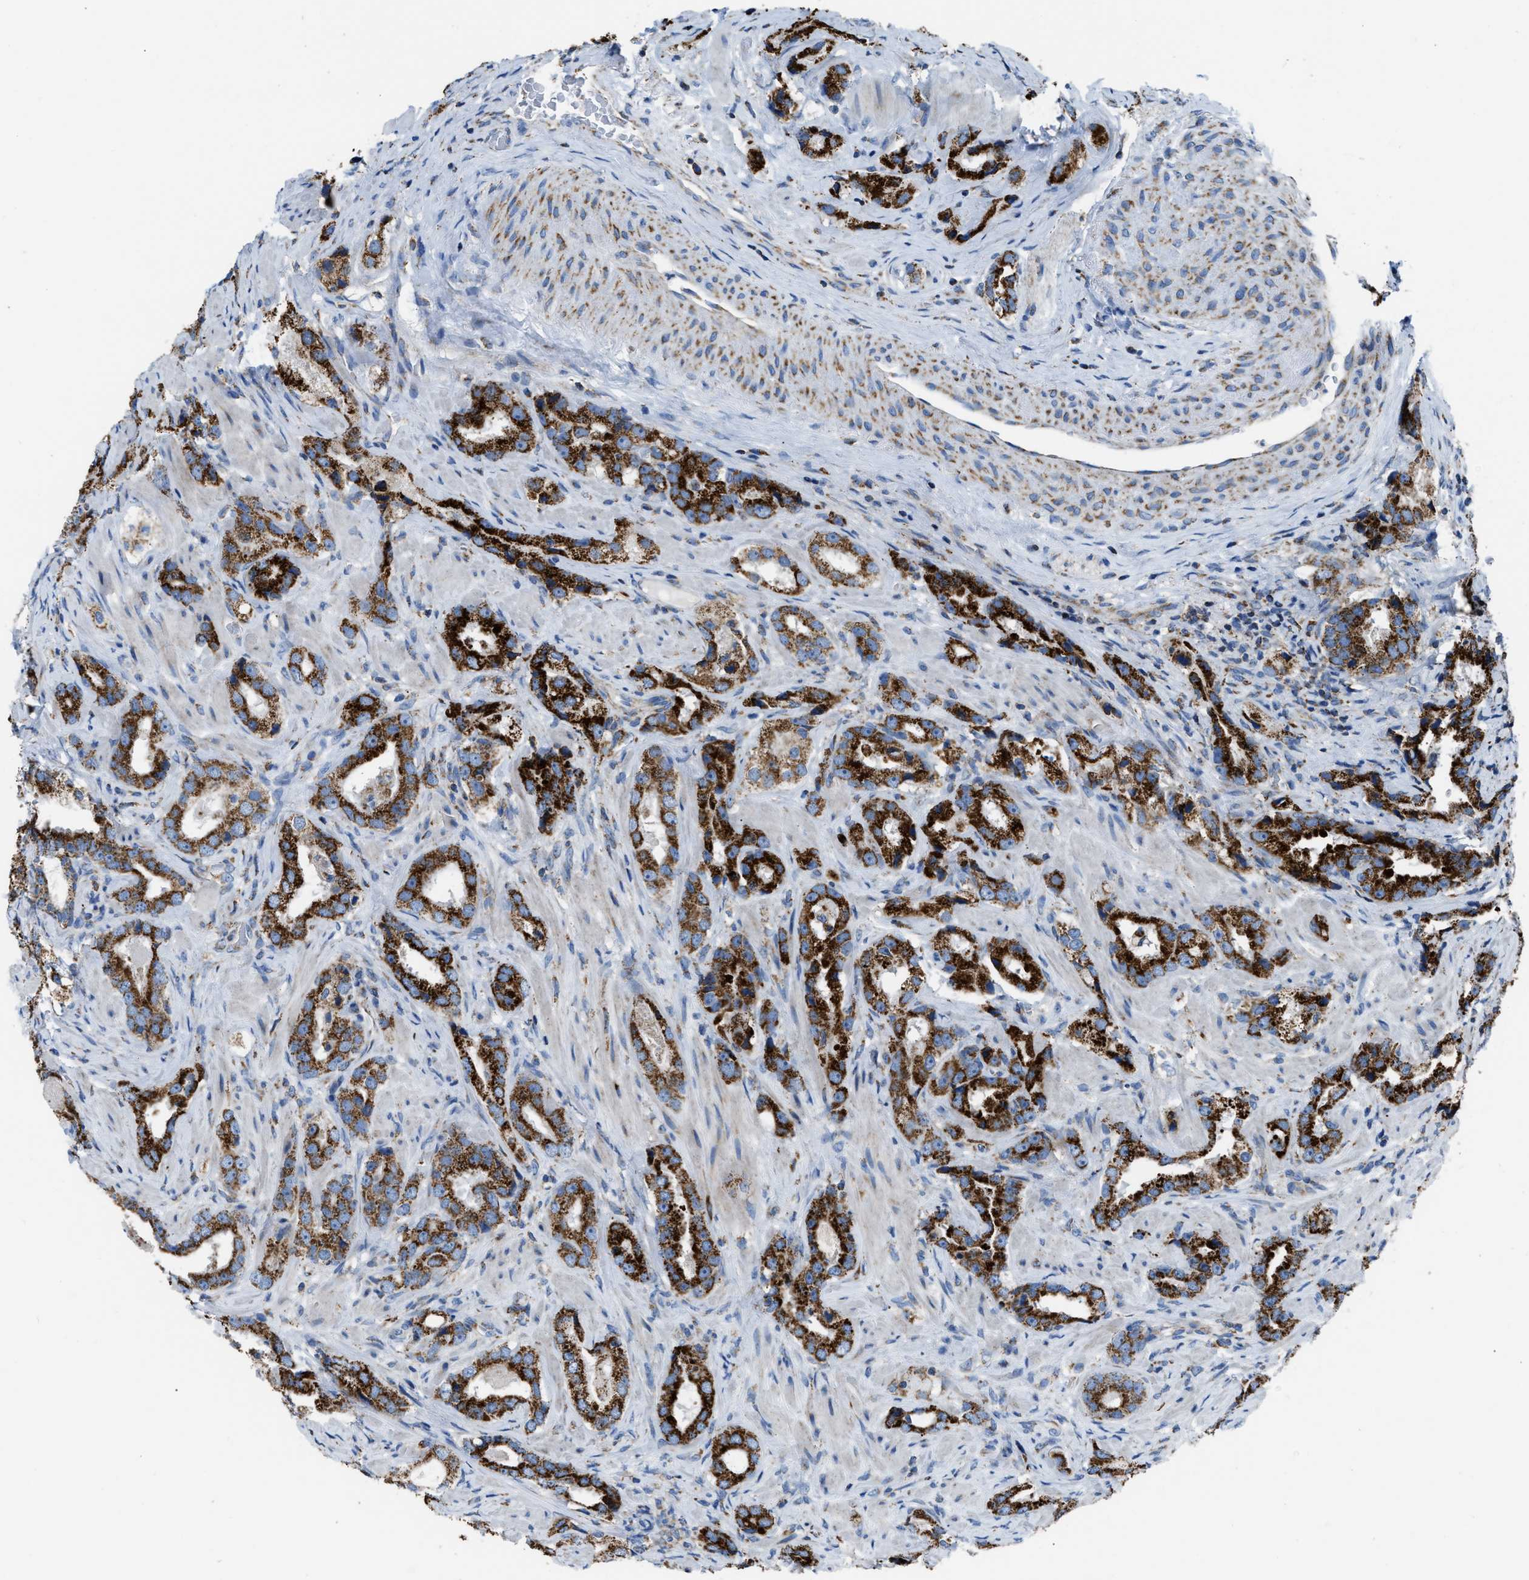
{"staining": {"intensity": "strong", "quantity": ">75%", "location": "cytoplasmic/membranous"}, "tissue": "prostate cancer", "cell_type": "Tumor cells", "image_type": "cancer", "snomed": [{"axis": "morphology", "description": "Adenocarcinoma, High grade"}, {"axis": "topography", "description": "Prostate"}], "caption": "This histopathology image reveals immunohistochemistry (IHC) staining of prostate adenocarcinoma (high-grade), with high strong cytoplasmic/membranous positivity in about >75% of tumor cells.", "gene": "ETFB", "patient": {"sex": "male", "age": 63}}